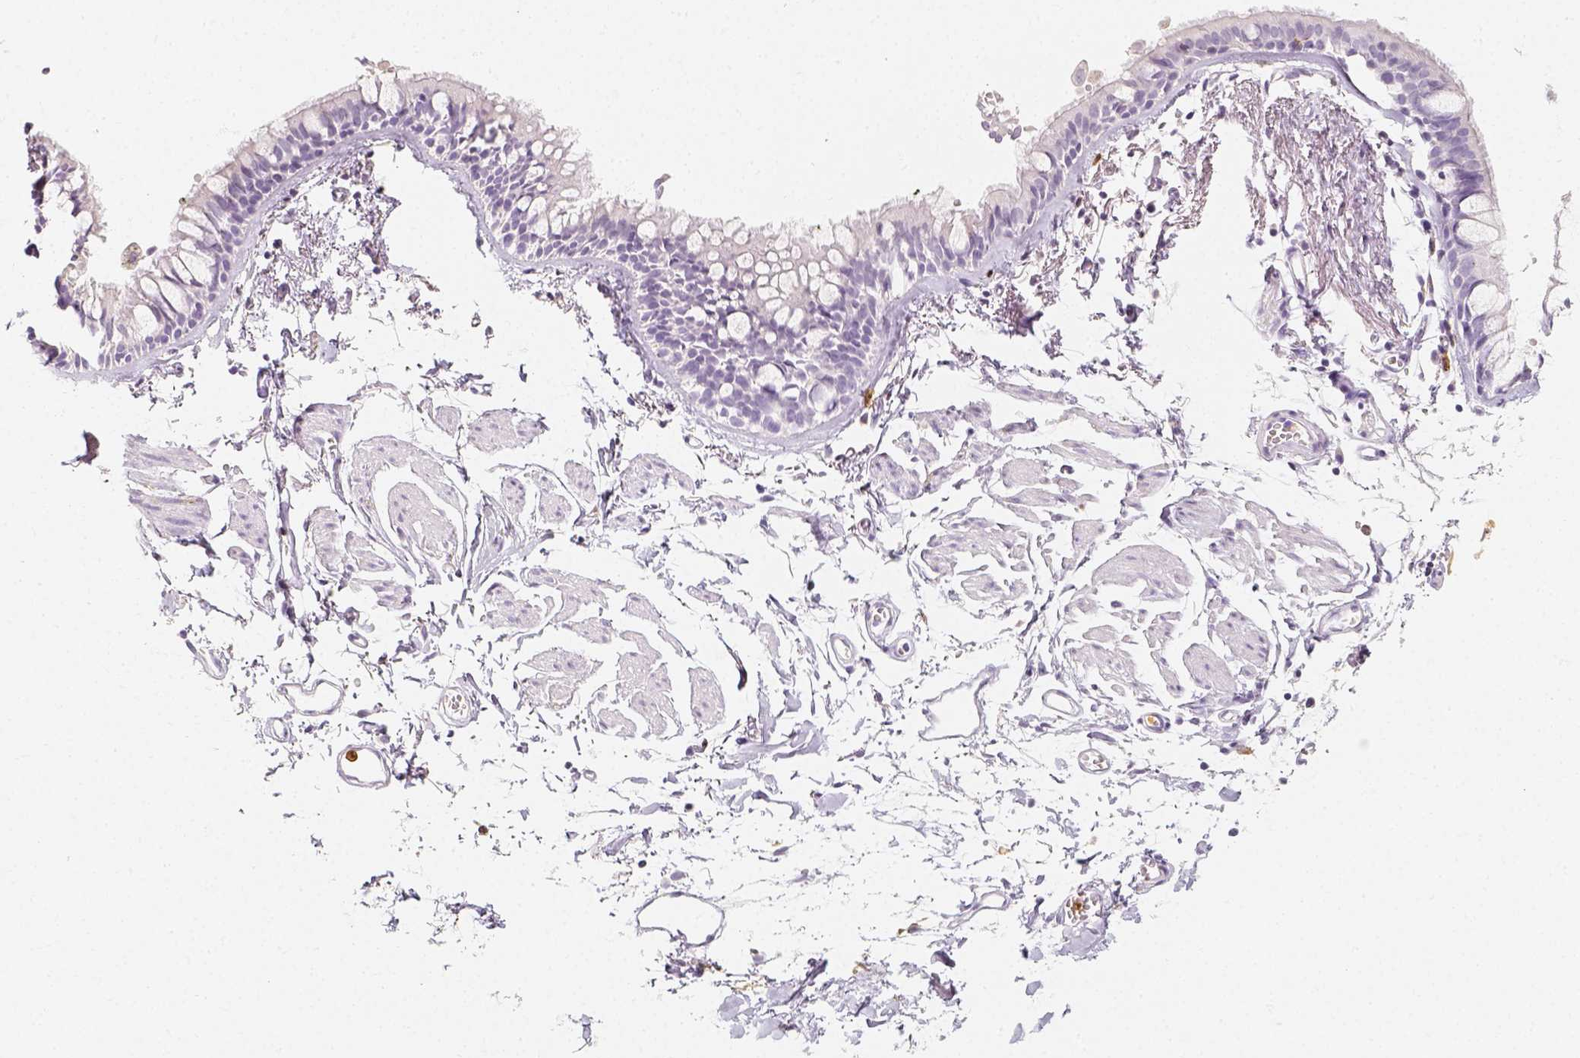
{"staining": {"intensity": "negative", "quantity": "none", "location": "none"}, "tissue": "bronchus", "cell_type": "Respiratory epithelial cells", "image_type": "normal", "snomed": [{"axis": "morphology", "description": "Normal tissue, NOS"}, {"axis": "topography", "description": "Cartilage tissue"}, {"axis": "topography", "description": "Bronchus"}], "caption": "High power microscopy histopathology image of an immunohistochemistry photomicrograph of unremarkable bronchus, revealing no significant positivity in respiratory epithelial cells. (Brightfield microscopy of DAB IHC at high magnification).", "gene": "NECAB2", "patient": {"sex": "female", "age": 59}}